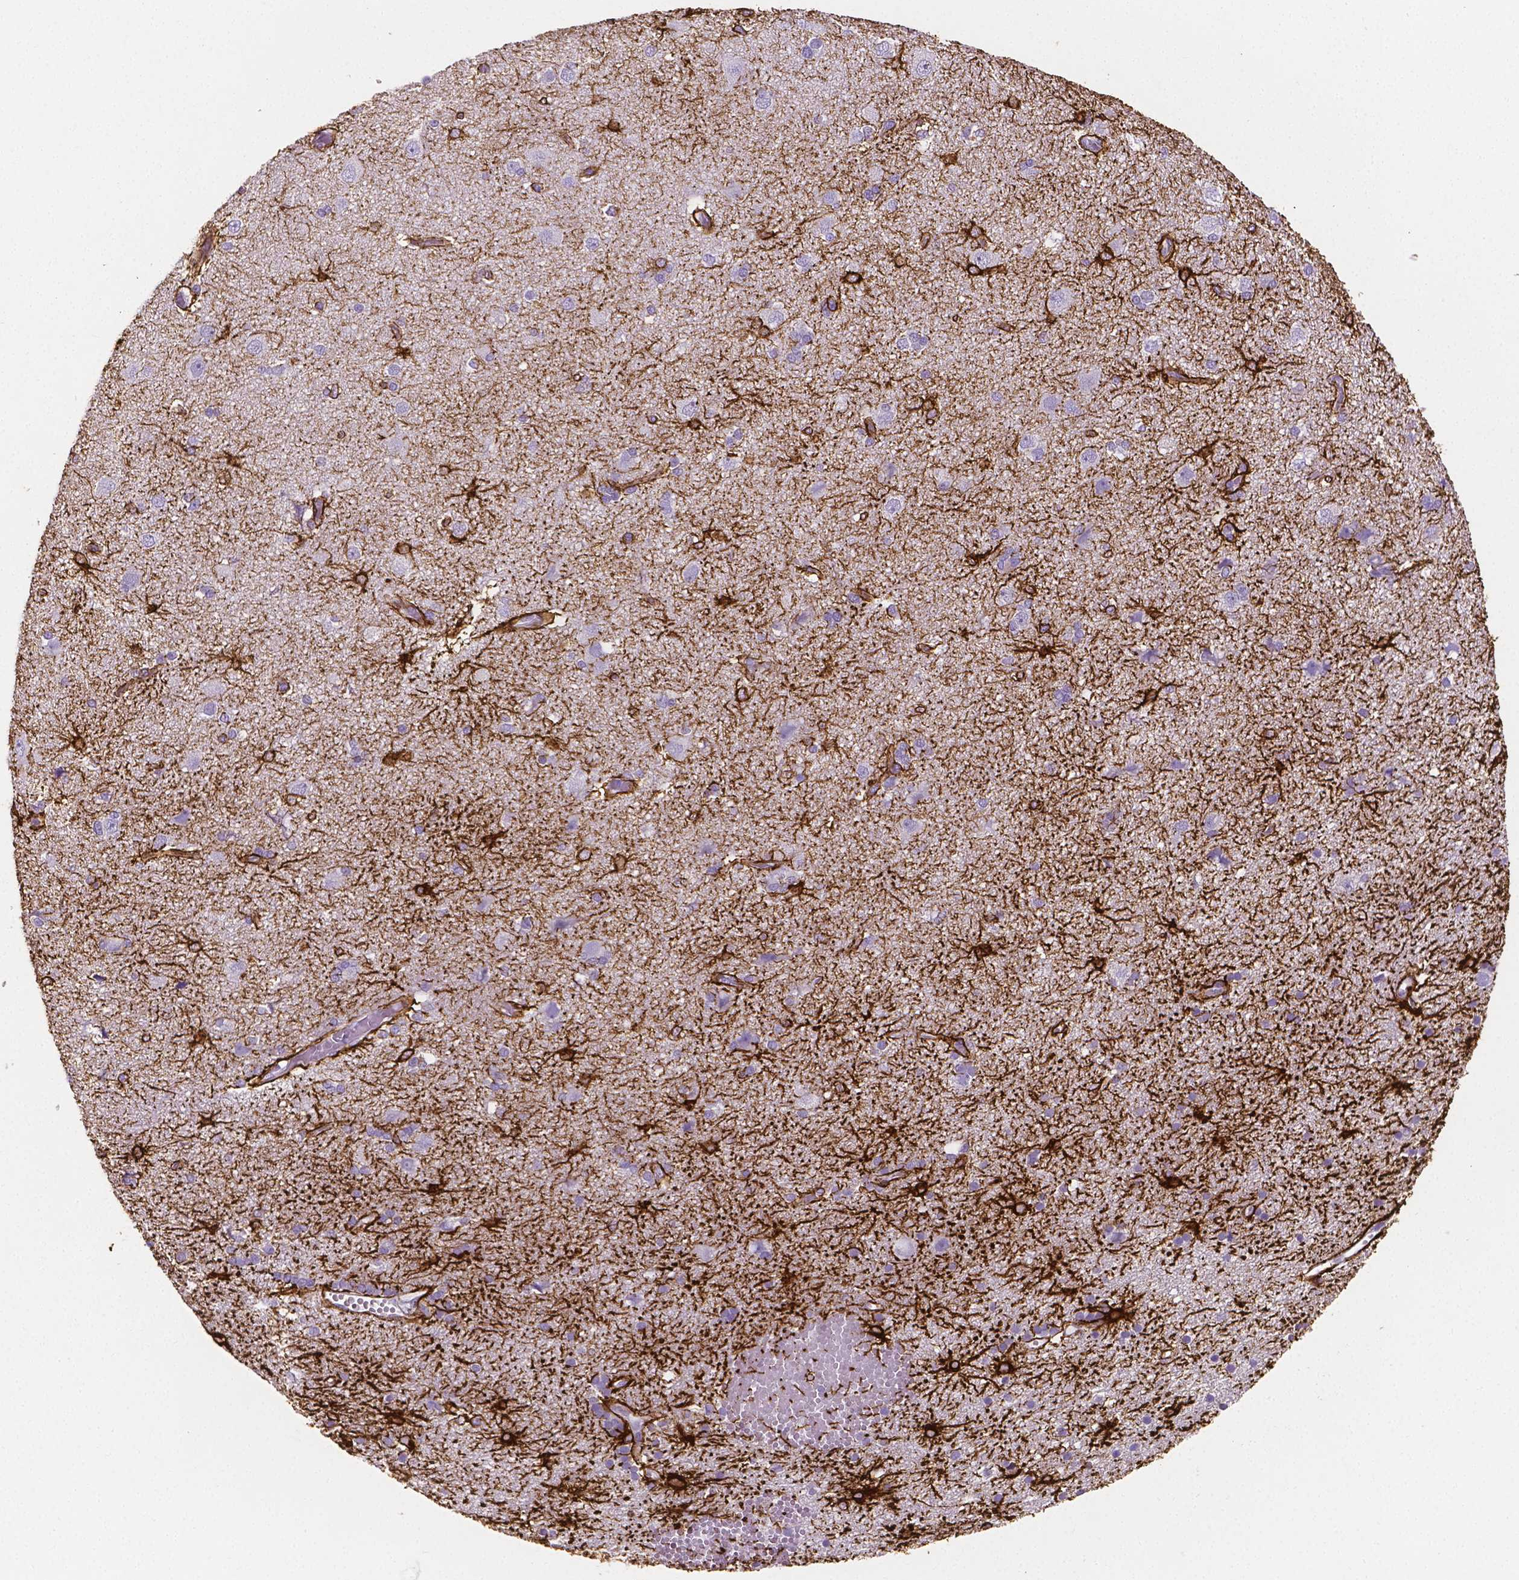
{"staining": {"intensity": "negative", "quantity": "none", "location": "none"}, "tissue": "cerebral cortex", "cell_type": "Endothelial cells", "image_type": "normal", "snomed": [{"axis": "morphology", "description": "Normal tissue, NOS"}, {"axis": "morphology", "description": "Glioma, malignant, High grade"}, {"axis": "topography", "description": "Cerebral cortex"}], "caption": "Immunohistochemistry (IHC) micrograph of normal cerebral cortex stained for a protein (brown), which shows no expression in endothelial cells.", "gene": "SLC22A2", "patient": {"sex": "male", "age": 71}}